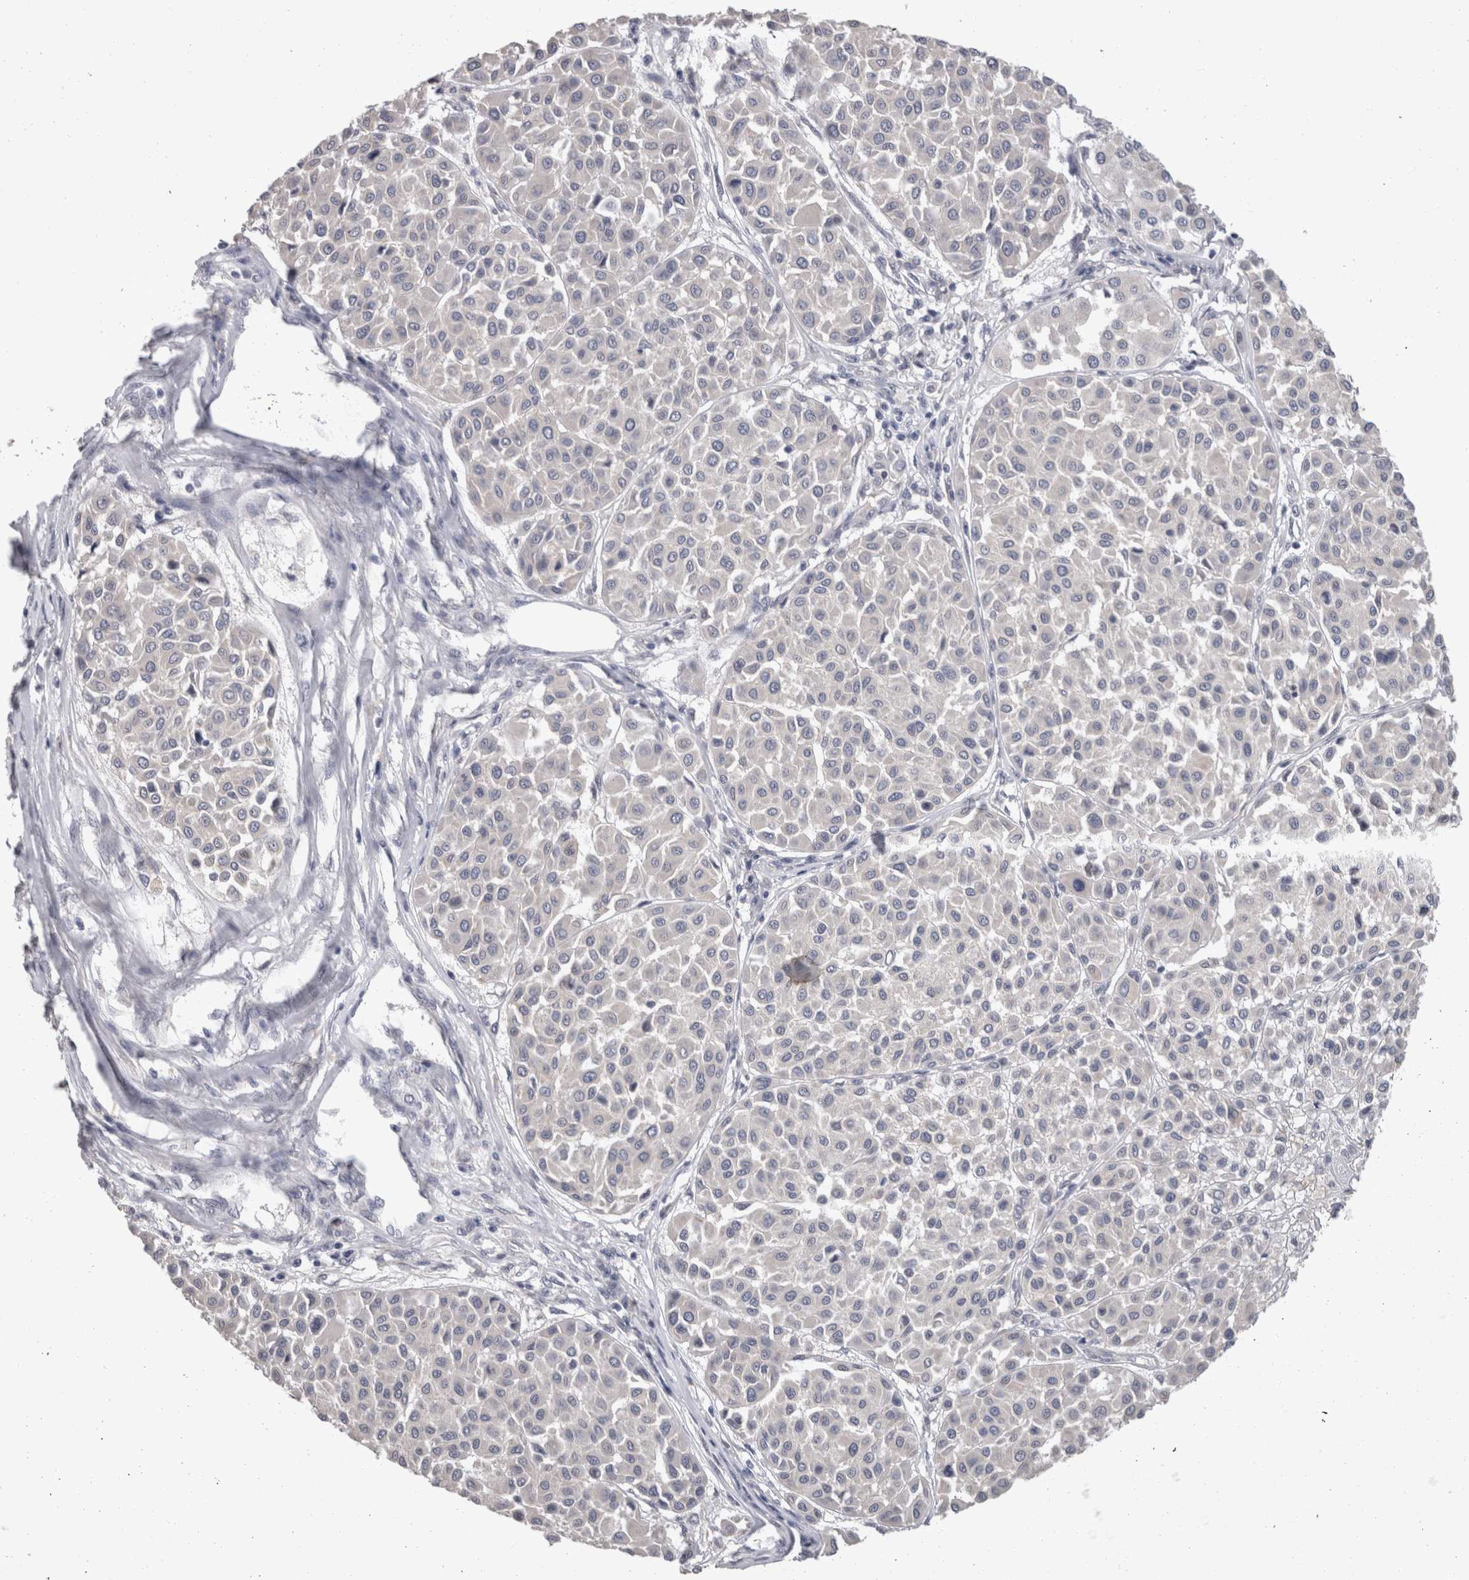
{"staining": {"intensity": "negative", "quantity": "none", "location": "none"}, "tissue": "melanoma", "cell_type": "Tumor cells", "image_type": "cancer", "snomed": [{"axis": "morphology", "description": "Malignant melanoma, Metastatic site"}, {"axis": "topography", "description": "Soft tissue"}], "caption": "This micrograph is of malignant melanoma (metastatic site) stained with immunohistochemistry (IHC) to label a protein in brown with the nuclei are counter-stained blue. There is no staining in tumor cells.", "gene": "FHOD3", "patient": {"sex": "male", "age": 41}}